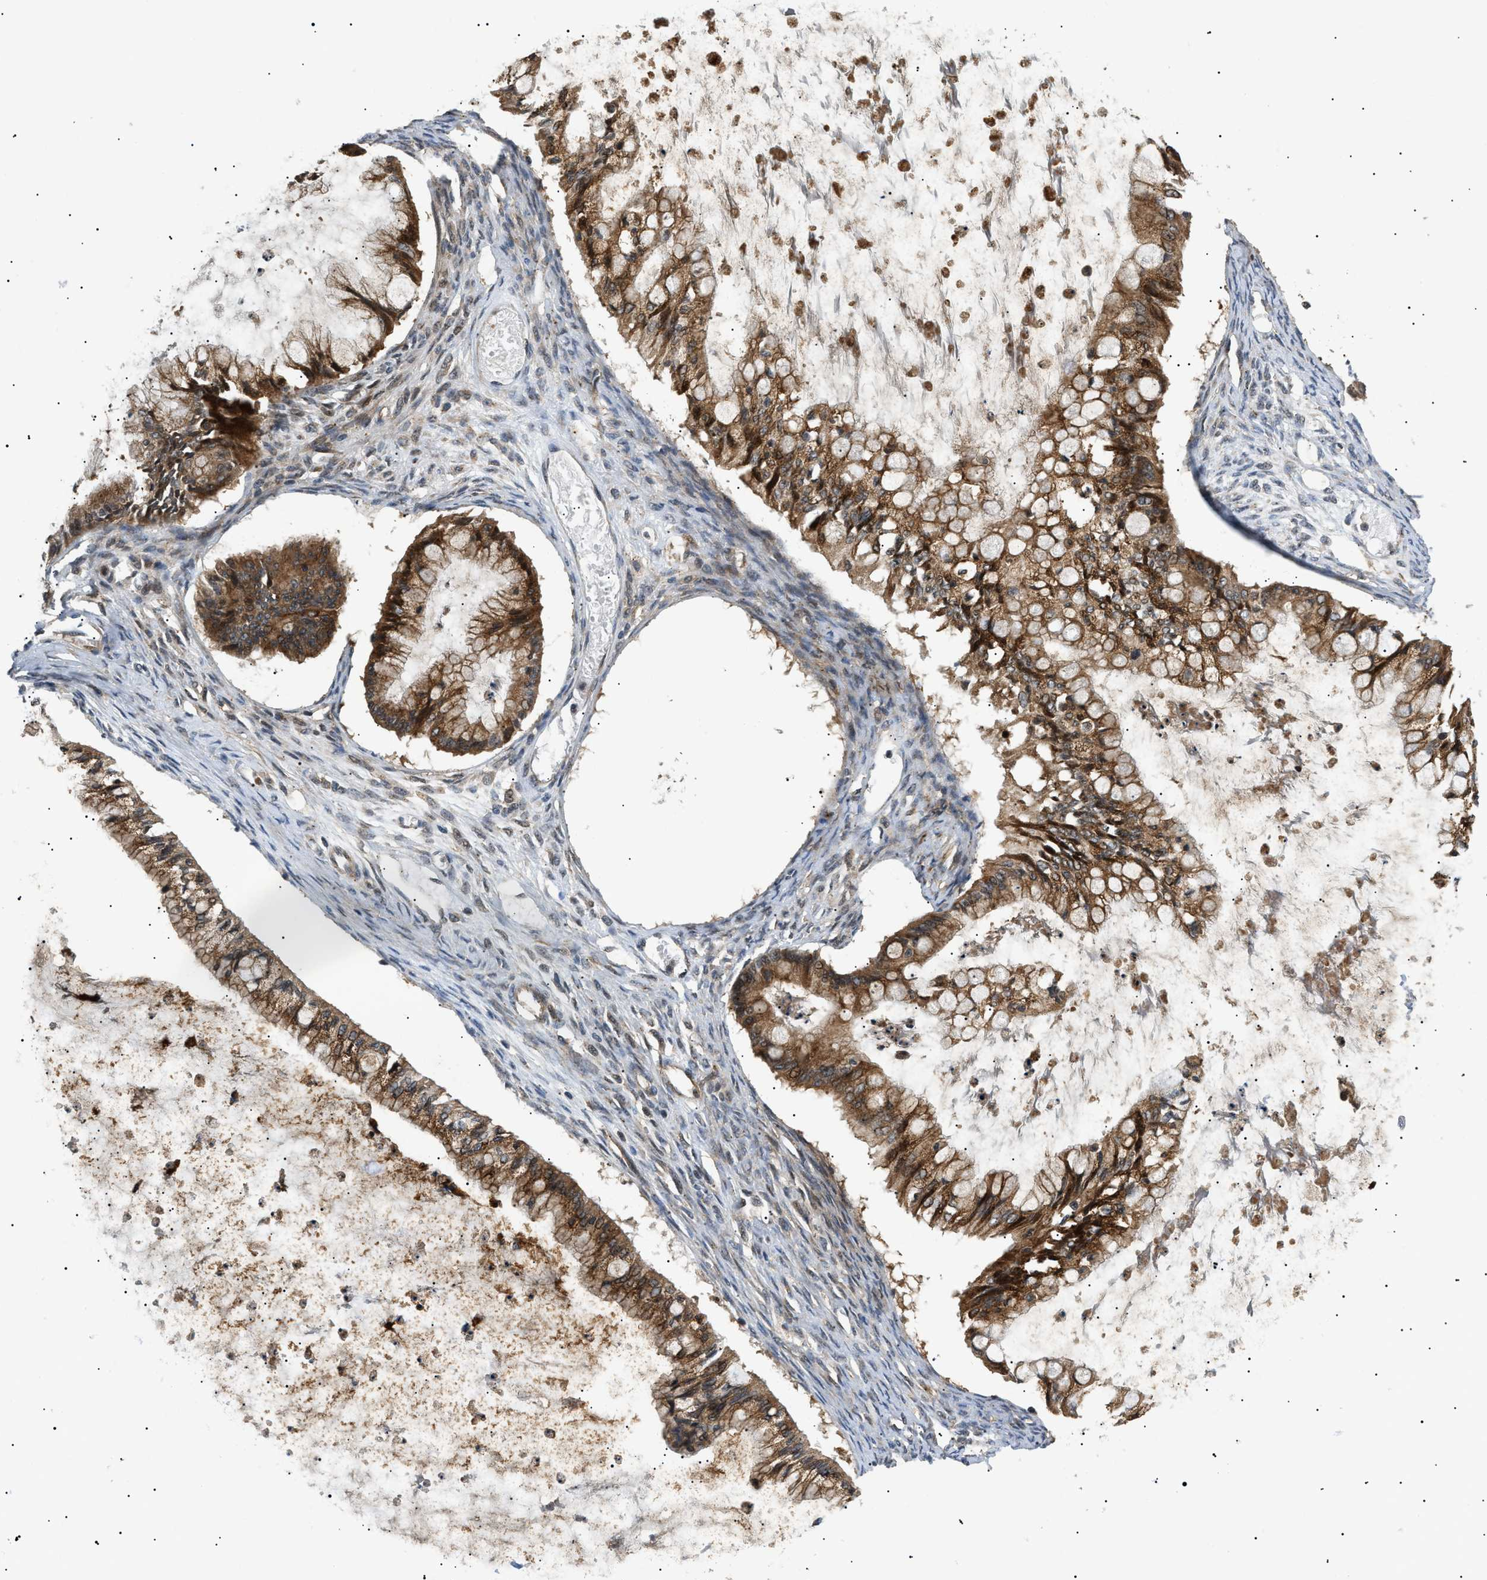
{"staining": {"intensity": "moderate", "quantity": ">75%", "location": "cytoplasmic/membranous"}, "tissue": "ovarian cancer", "cell_type": "Tumor cells", "image_type": "cancer", "snomed": [{"axis": "morphology", "description": "Cystadenocarcinoma, mucinous, NOS"}, {"axis": "topography", "description": "Ovary"}], "caption": "Human ovarian cancer (mucinous cystadenocarcinoma) stained with a brown dye displays moderate cytoplasmic/membranous positive expression in about >75% of tumor cells.", "gene": "ATP6AP1", "patient": {"sex": "female", "age": 57}}